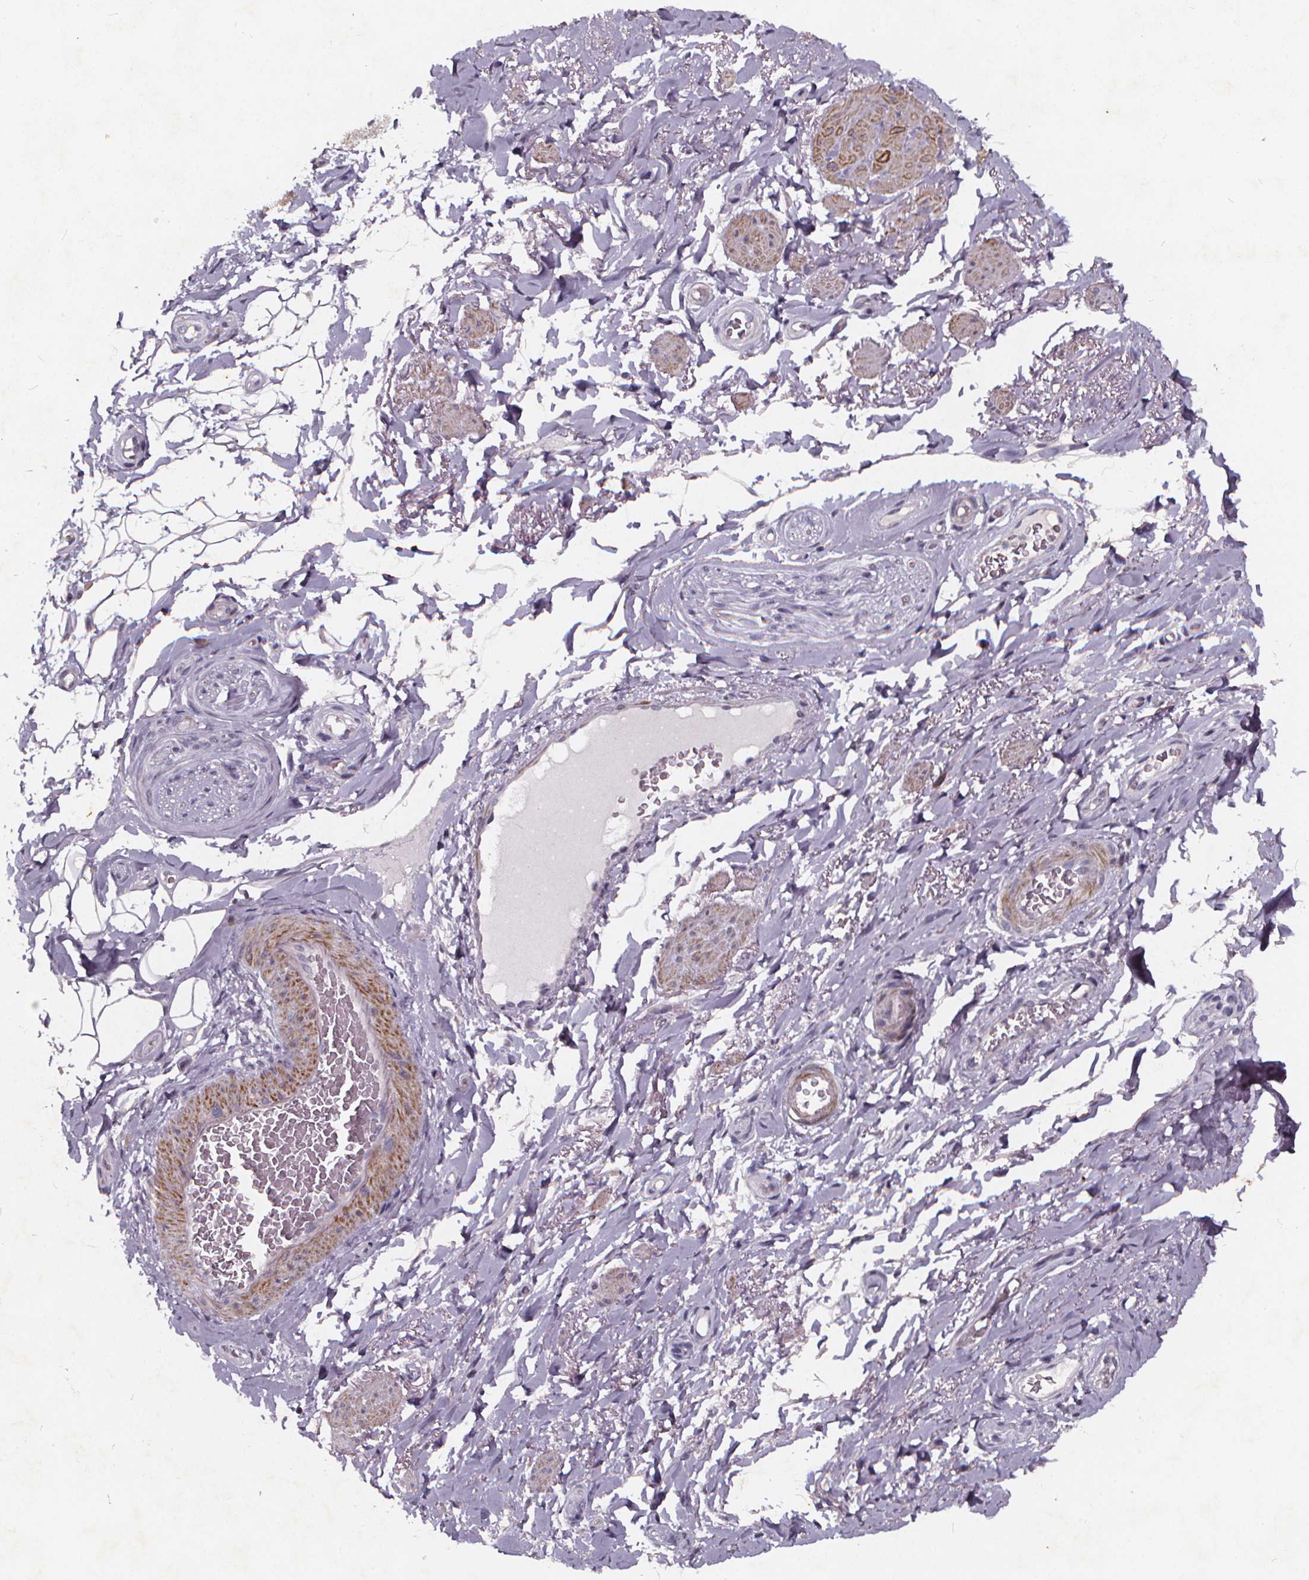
{"staining": {"intensity": "negative", "quantity": "none", "location": "none"}, "tissue": "adipose tissue", "cell_type": "Adipocytes", "image_type": "normal", "snomed": [{"axis": "morphology", "description": "Normal tissue, NOS"}, {"axis": "topography", "description": "Anal"}, {"axis": "topography", "description": "Peripheral nerve tissue"}], "caption": "Immunohistochemistry (IHC) micrograph of benign human adipose tissue stained for a protein (brown), which demonstrates no expression in adipocytes.", "gene": "TSPAN14", "patient": {"sex": "male", "age": 53}}